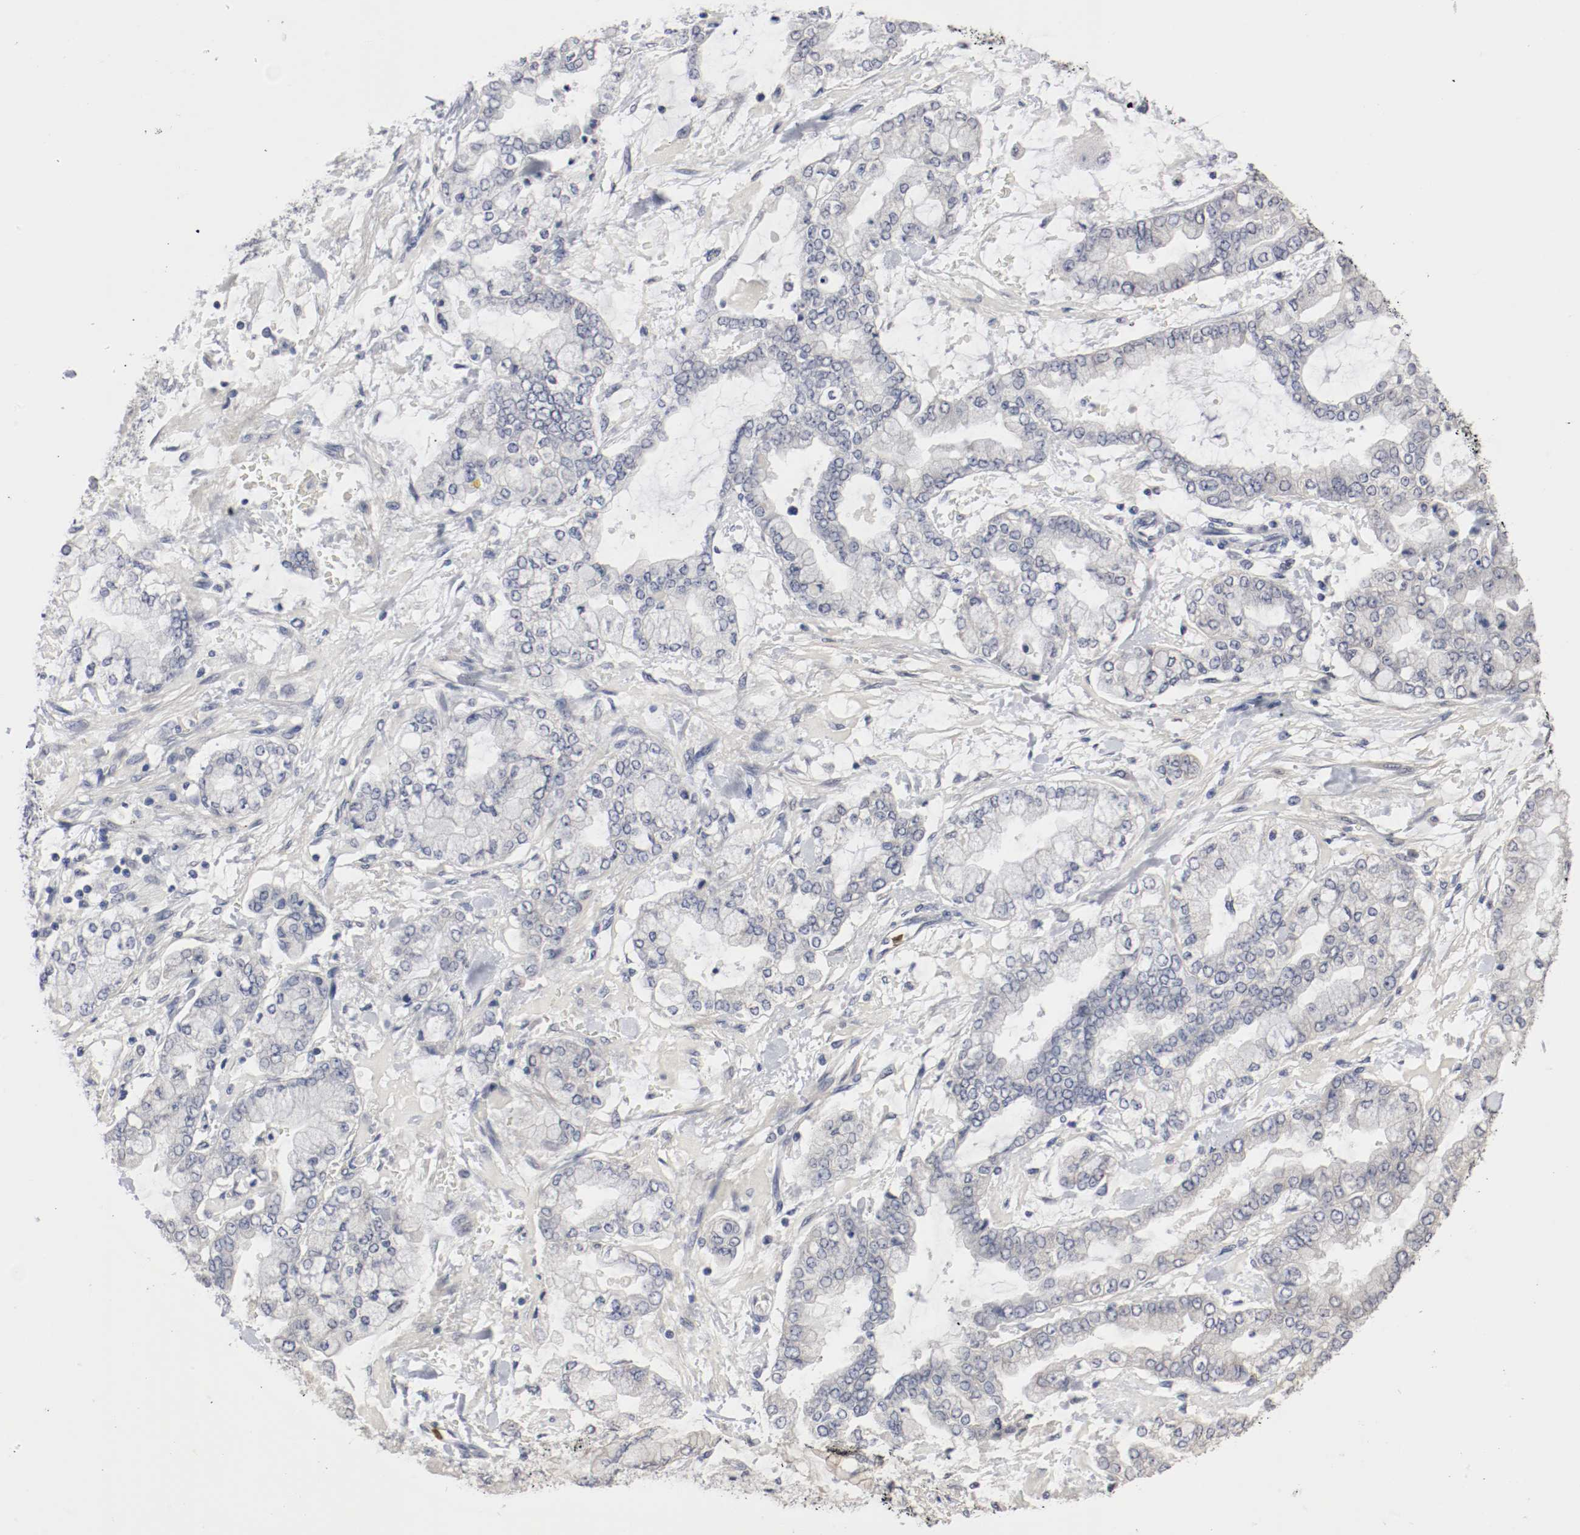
{"staining": {"intensity": "negative", "quantity": "none", "location": "none"}, "tissue": "stomach cancer", "cell_type": "Tumor cells", "image_type": "cancer", "snomed": [{"axis": "morphology", "description": "Normal tissue, NOS"}, {"axis": "morphology", "description": "Adenocarcinoma, NOS"}, {"axis": "topography", "description": "Stomach, upper"}, {"axis": "topography", "description": "Stomach"}], "caption": "A photomicrograph of adenocarcinoma (stomach) stained for a protein reveals no brown staining in tumor cells.", "gene": "CEBPE", "patient": {"sex": "male", "age": 76}}